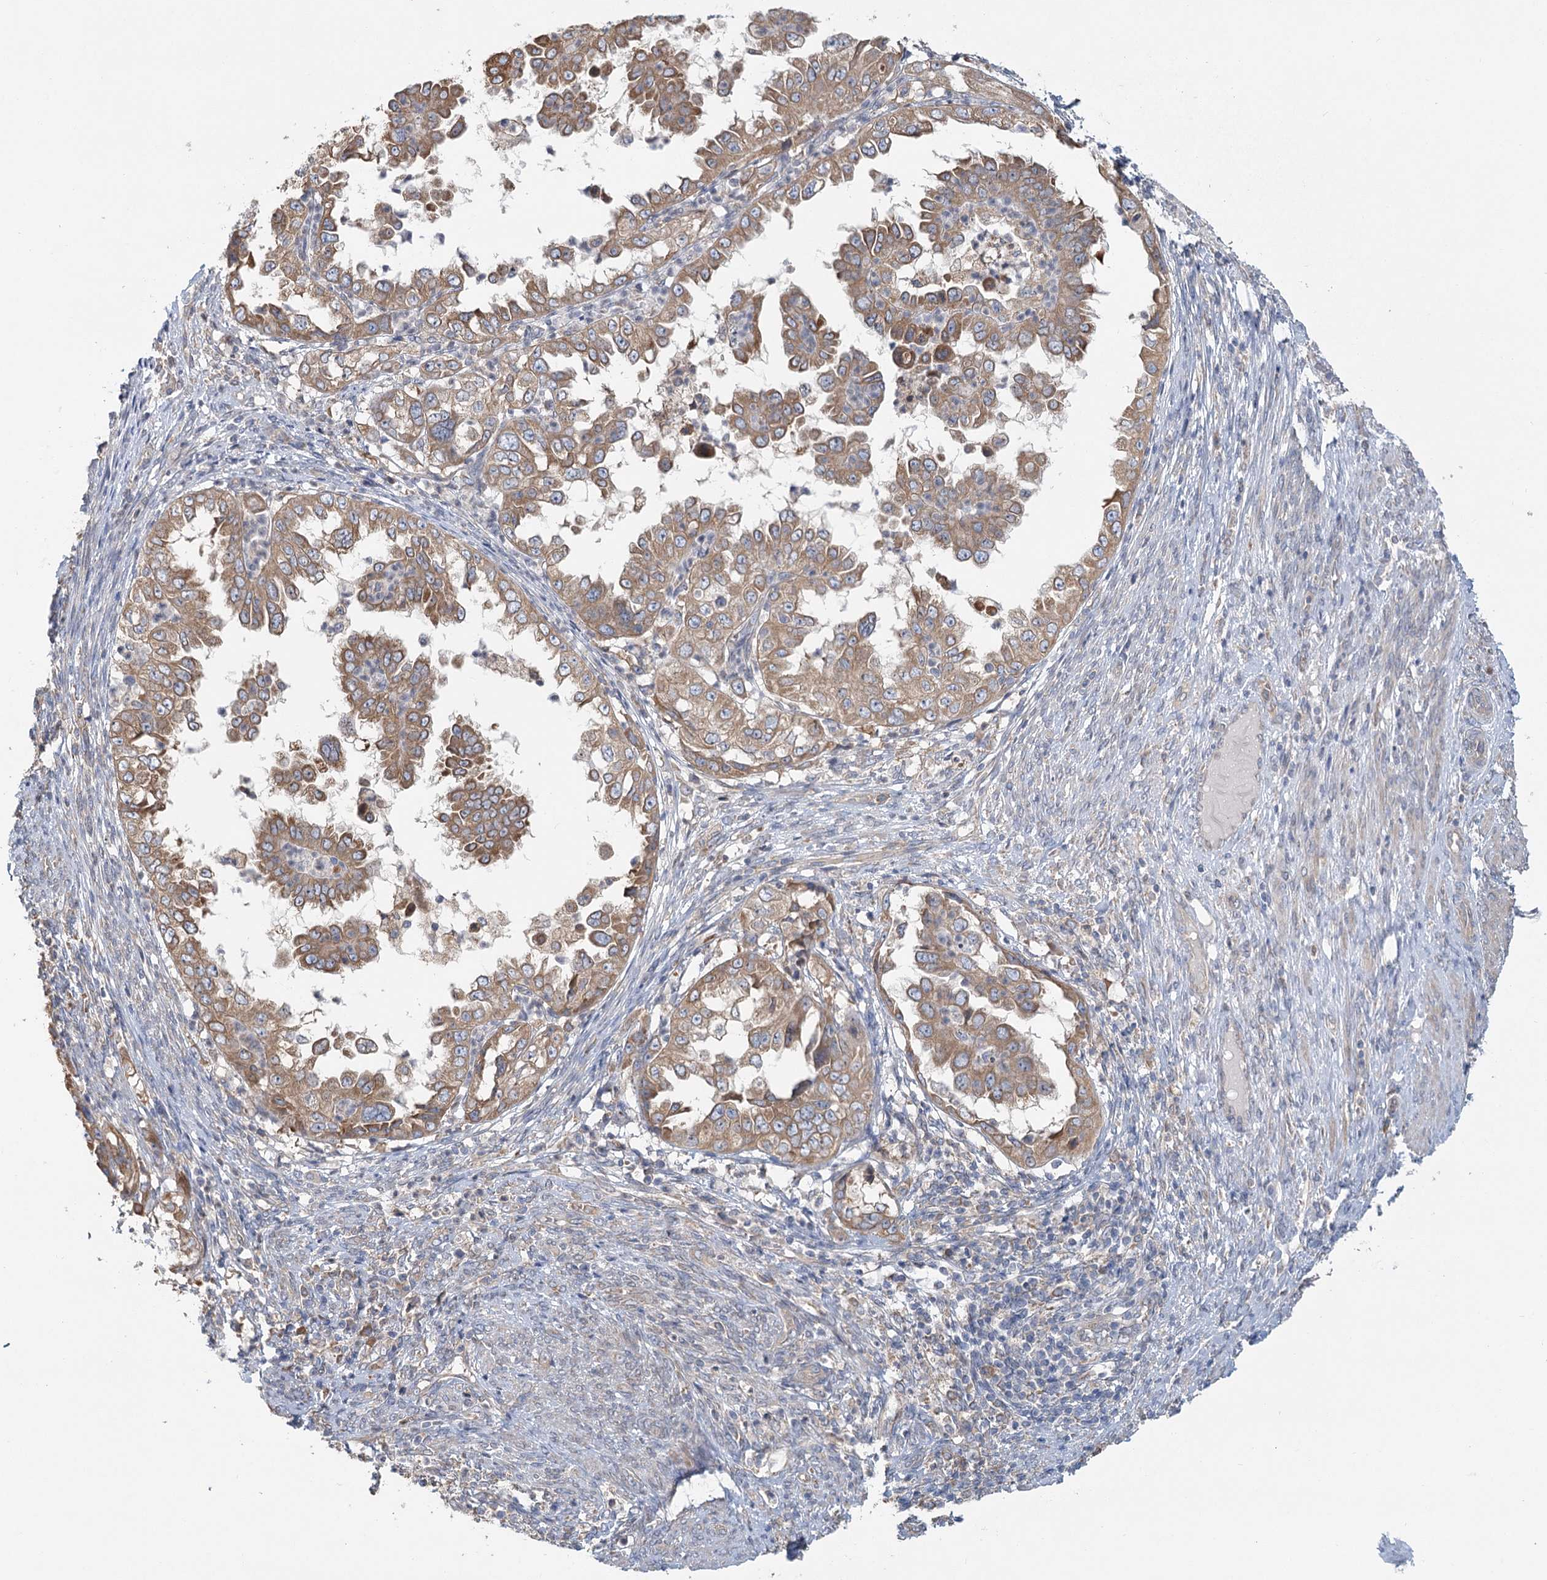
{"staining": {"intensity": "moderate", "quantity": ">75%", "location": "cytoplasmic/membranous"}, "tissue": "endometrial cancer", "cell_type": "Tumor cells", "image_type": "cancer", "snomed": [{"axis": "morphology", "description": "Adenocarcinoma, NOS"}, {"axis": "topography", "description": "Endometrium"}], "caption": "Endometrial cancer stained with IHC displays moderate cytoplasmic/membranous expression in about >75% of tumor cells. The staining was performed using DAB (3,3'-diaminobenzidine) to visualize the protein expression in brown, while the nuclei were stained in blue with hematoxylin (Magnification: 20x).", "gene": "PAIP2", "patient": {"sex": "female", "age": 85}}